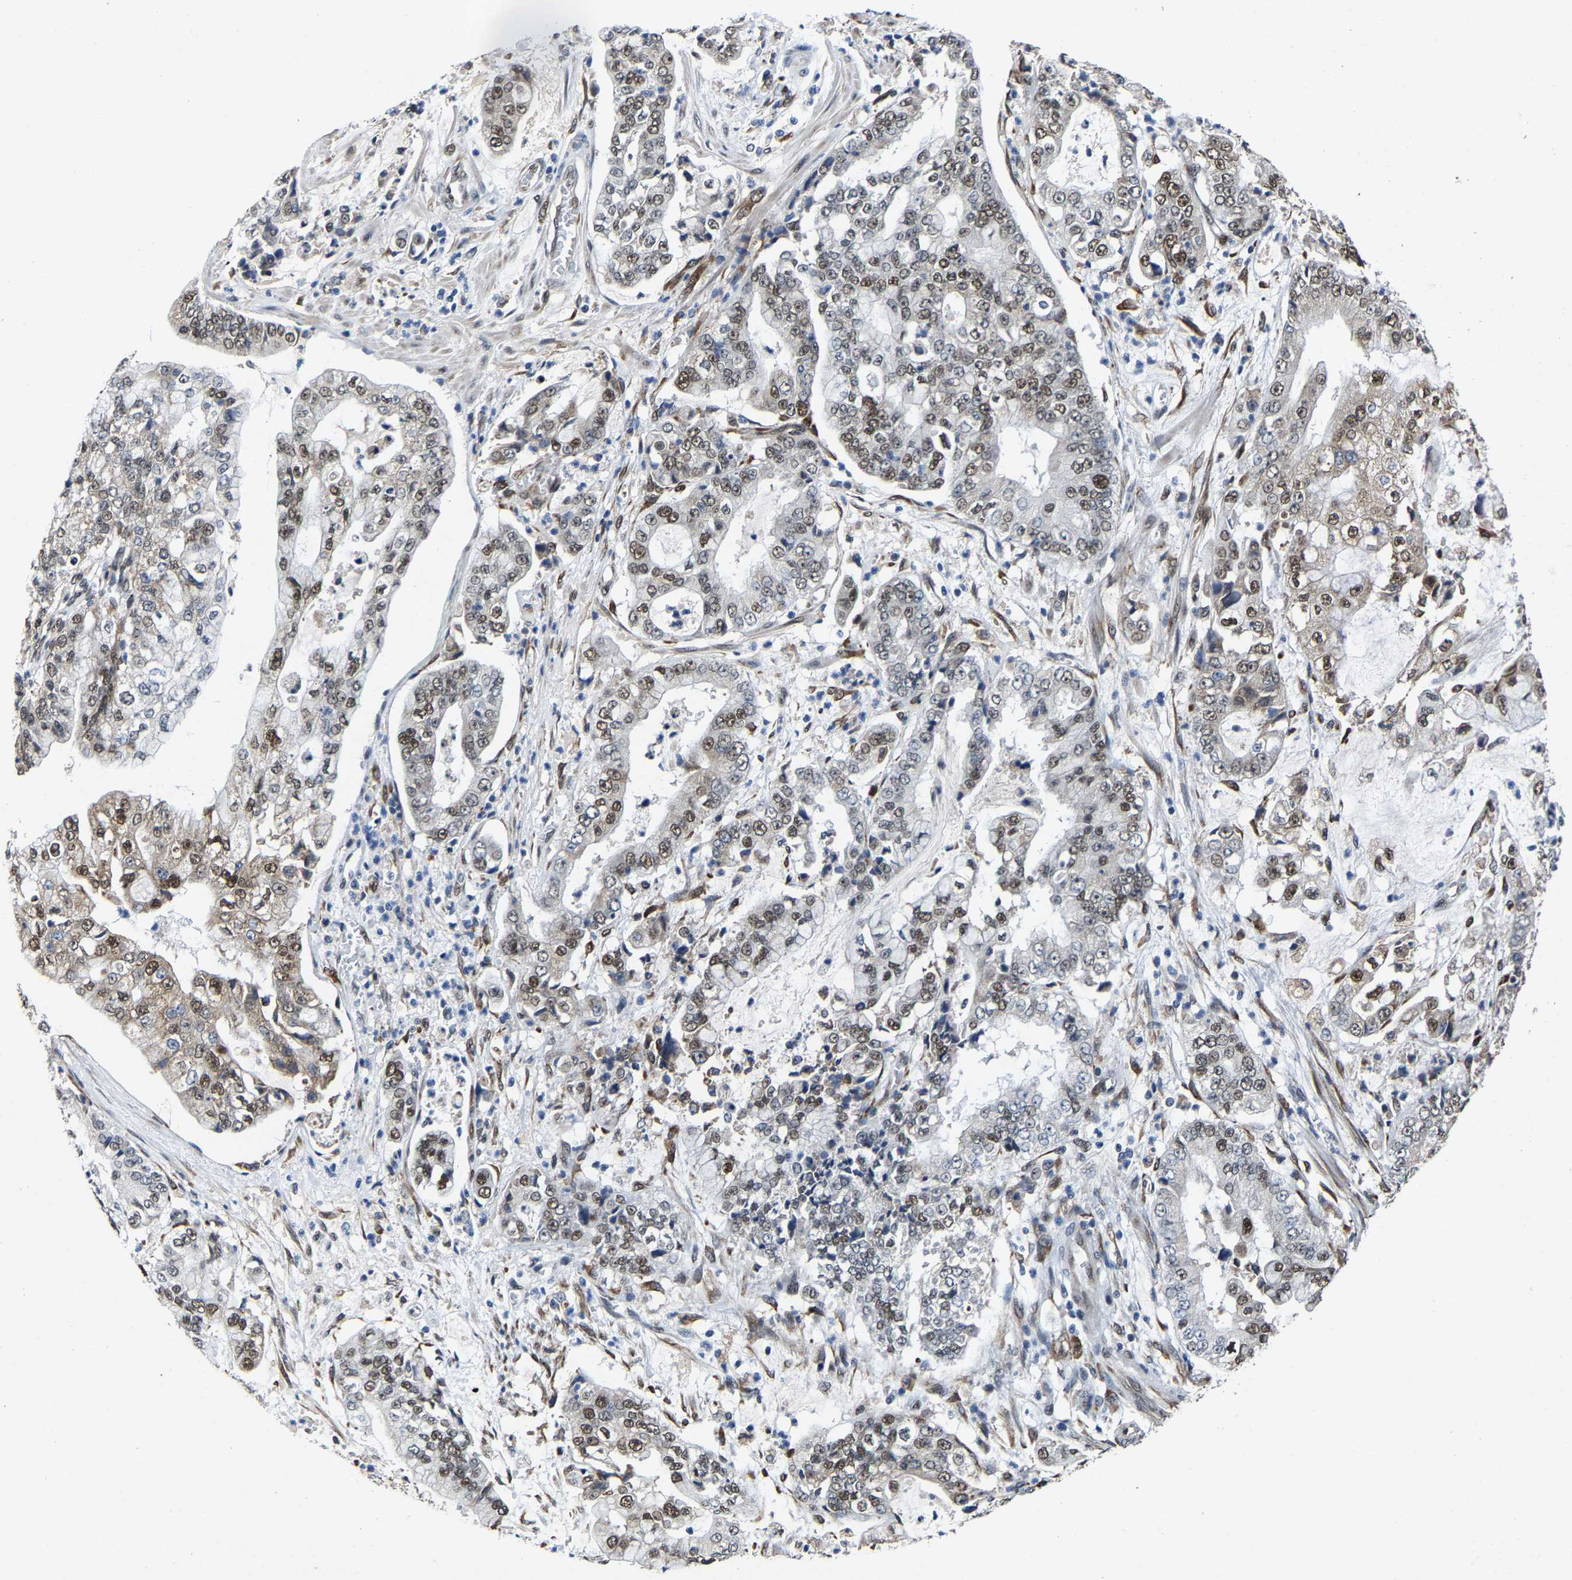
{"staining": {"intensity": "moderate", "quantity": ">75%", "location": "nuclear"}, "tissue": "stomach cancer", "cell_type": "Tumor cells", "image_type": "cancer", "snomed": [{"axis": "morphology", "description": "Adenocarcinoma, NOS"}, {"axis": "topography", "description": "Stomach"}], "caption": "Immunohistochemical staining of human stomach adenocarcinoma displays medium levels of moderate nuclear expression in approximately >75% of tumor cells.", "gene": "METTL1", "patient": {"sex": "male", "age": 76}}